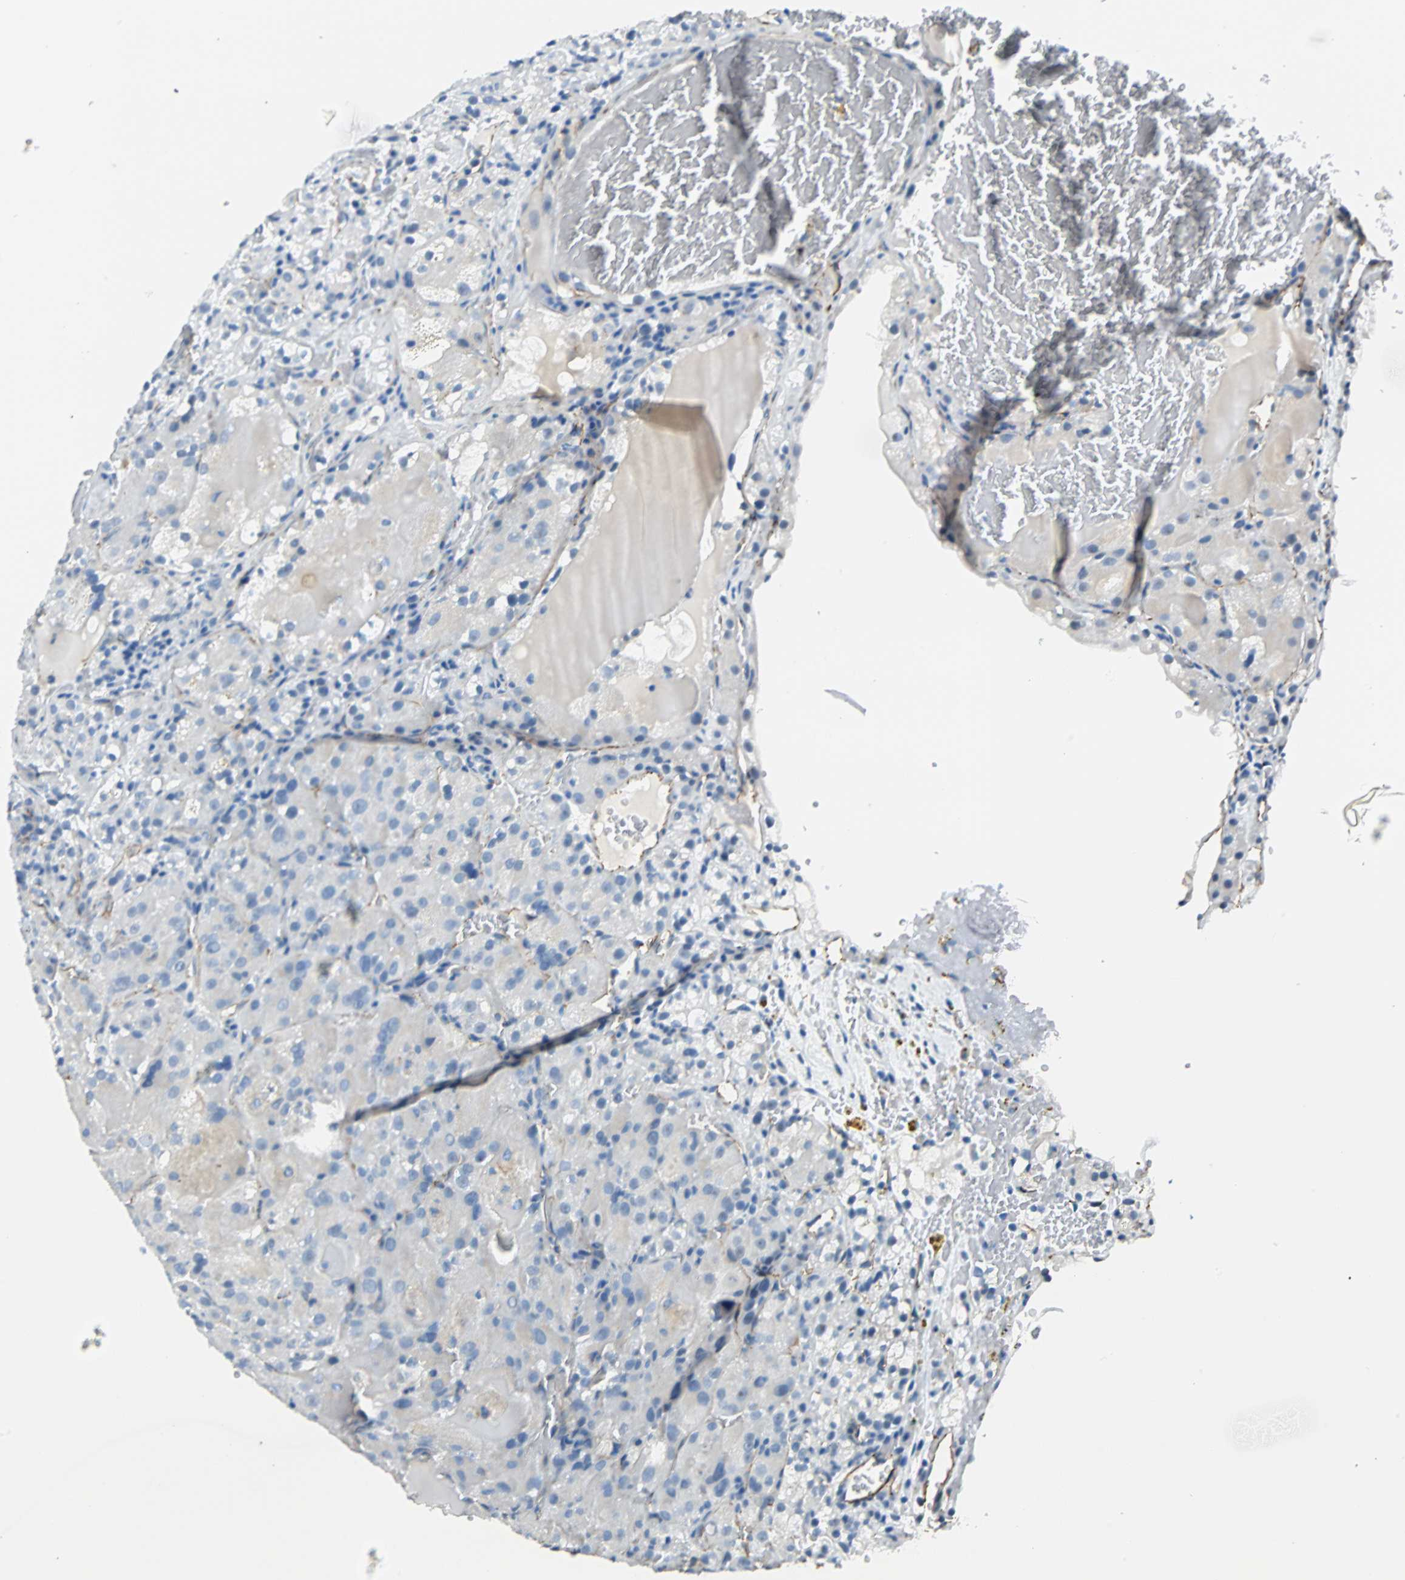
{"staining": {"intensity": "weak", "quantity": "<25%", "location": "cytoplasmic/membranous"}, "tissue": "renal cancer", "cell_type": "Tumor cells", "image_type": "cancer", "snomed": [{"axis": "morphology", "description": "Normal tissue, NOS"}, {"axis": "morphology", "description": "Adenocarcinoma, NOS"}, {"axis": "topography", "description": "Kidney"}], "caption": "Tumor cells show no significant expression in renal cancer.", "gene": "VPS9D1", "patient": {"sex": "male", "age": 61}}